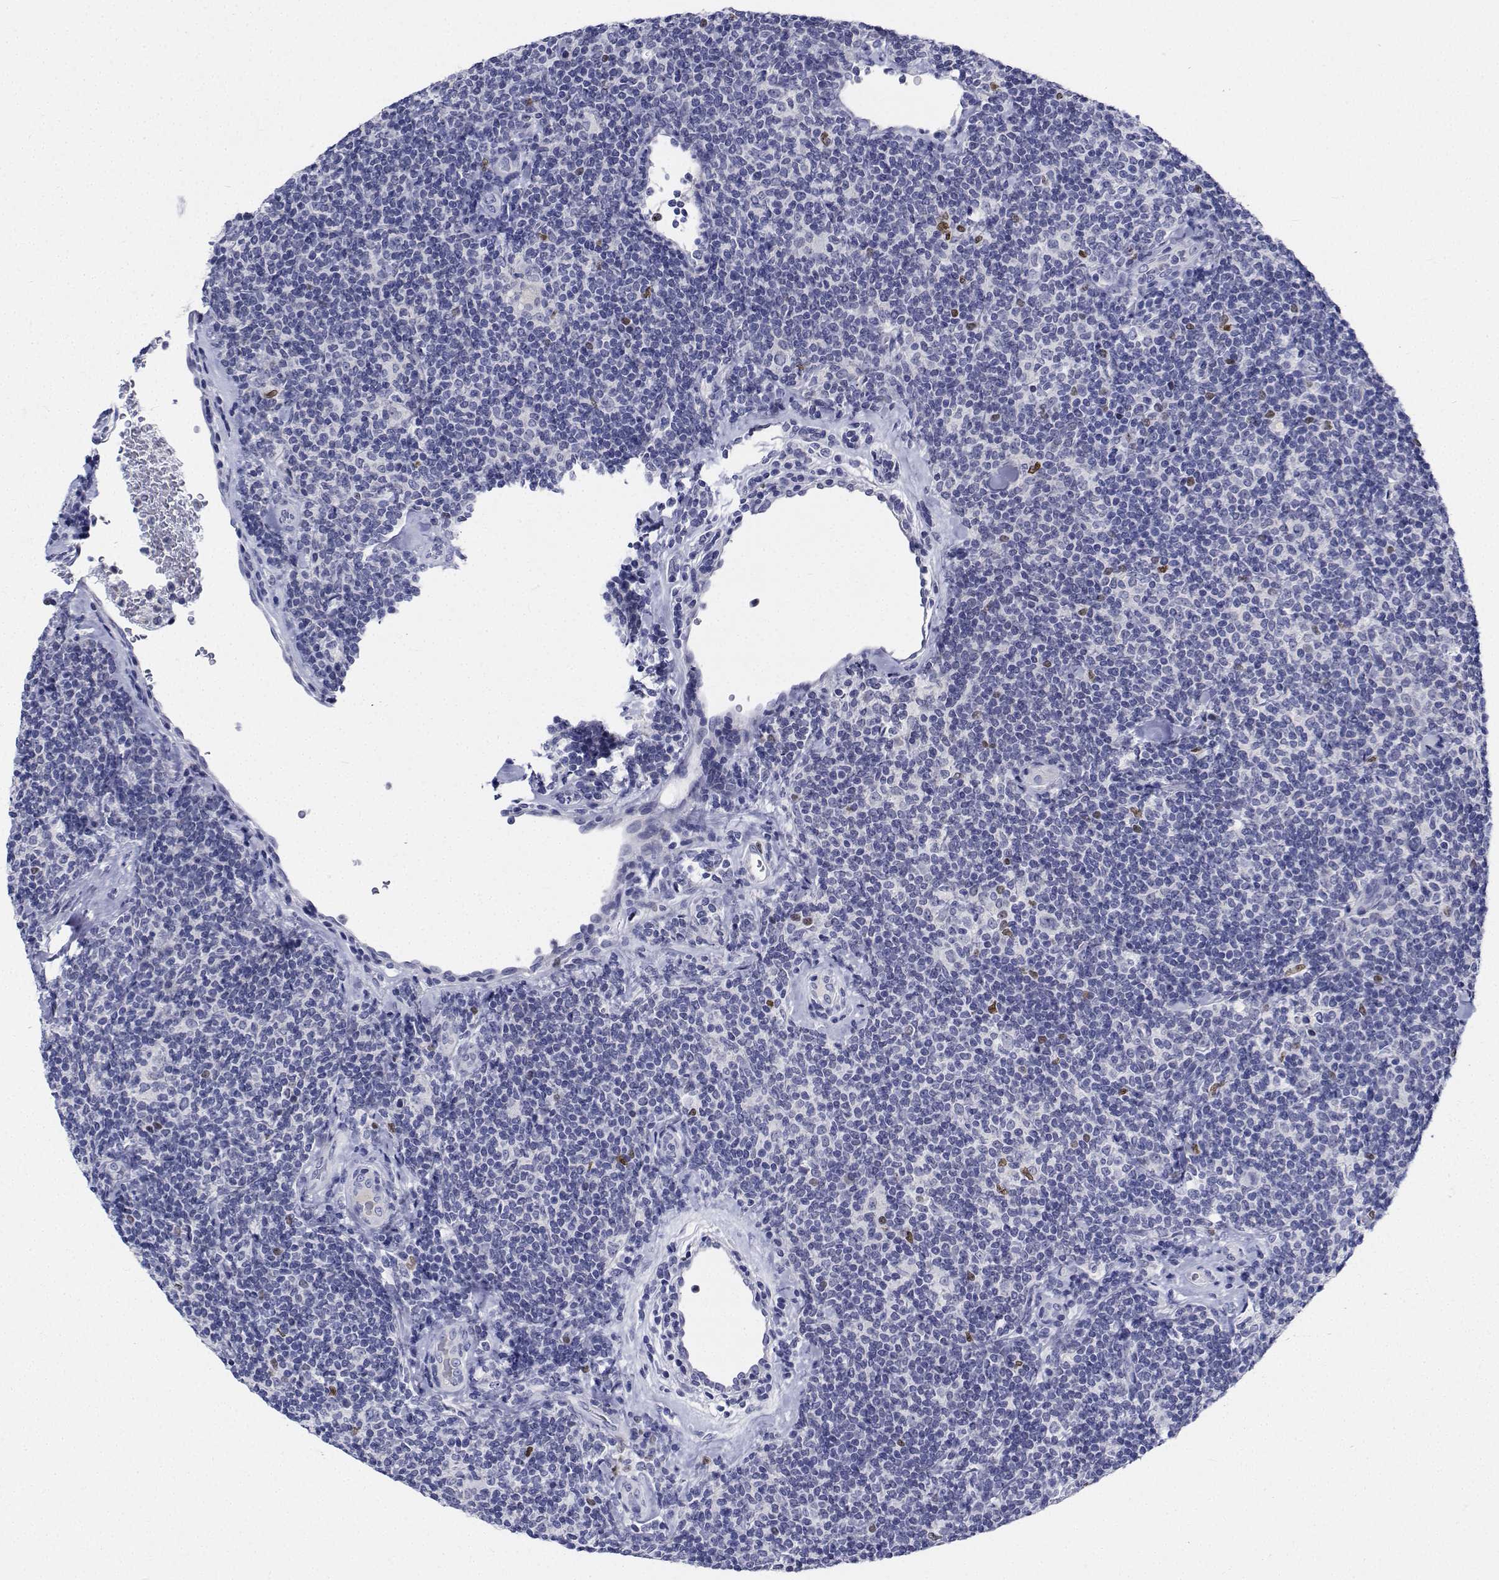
{"staining": {"intensity": "negative", "quantity": "none", "location": "none"}, "tissue": "lymphoma", "cell_type": "Tumor cells", "image_type": "cancer", "snomed": [{"axis": "morphology", "description": "Malignant lymphoma, non-Hodgkin's type, Low grade"}, {"axis": "topography", "description": "Lymph node"}], "caption": "An image of human lymphoma is negative for staining in tumor cells.", "gene": "PLXNA4", "patient": {"sex": "female", "age": 56}}